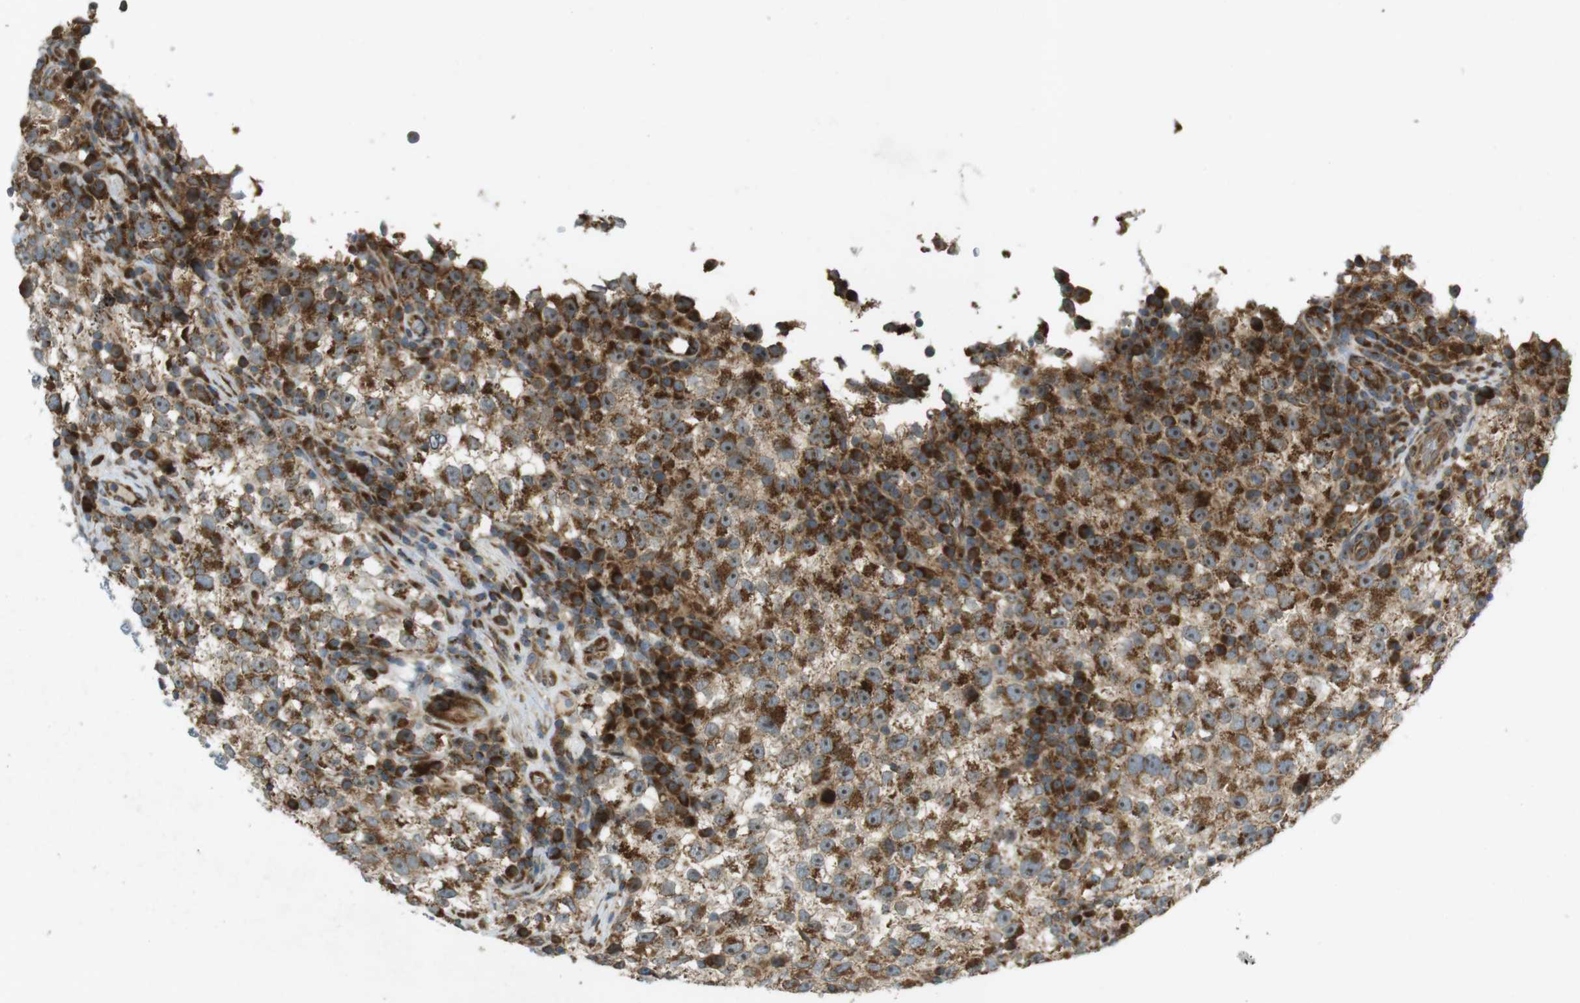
{"staining": {"intensity": "strong", "quantity": ">75%", "location": "cytoplasmic/membranous"}, "tissue": "testis cancer", "cell_type": "Tumor cells", "image_type": "cancer", "snomed": [{"axis": "morphology", "description": "Seminoma, NOS"}, {"axis": "topography", "description": "Testis"}], "caption": "High-power microscopy captured an immunohistochemistry (IHC) photomicrograph of testis seminoma, revealing strong cytoplasmic/membranous expression in about >75% of tumor cells.", "gene": "SLC41A1", "patient": {"sex": "male", "age": 22}}